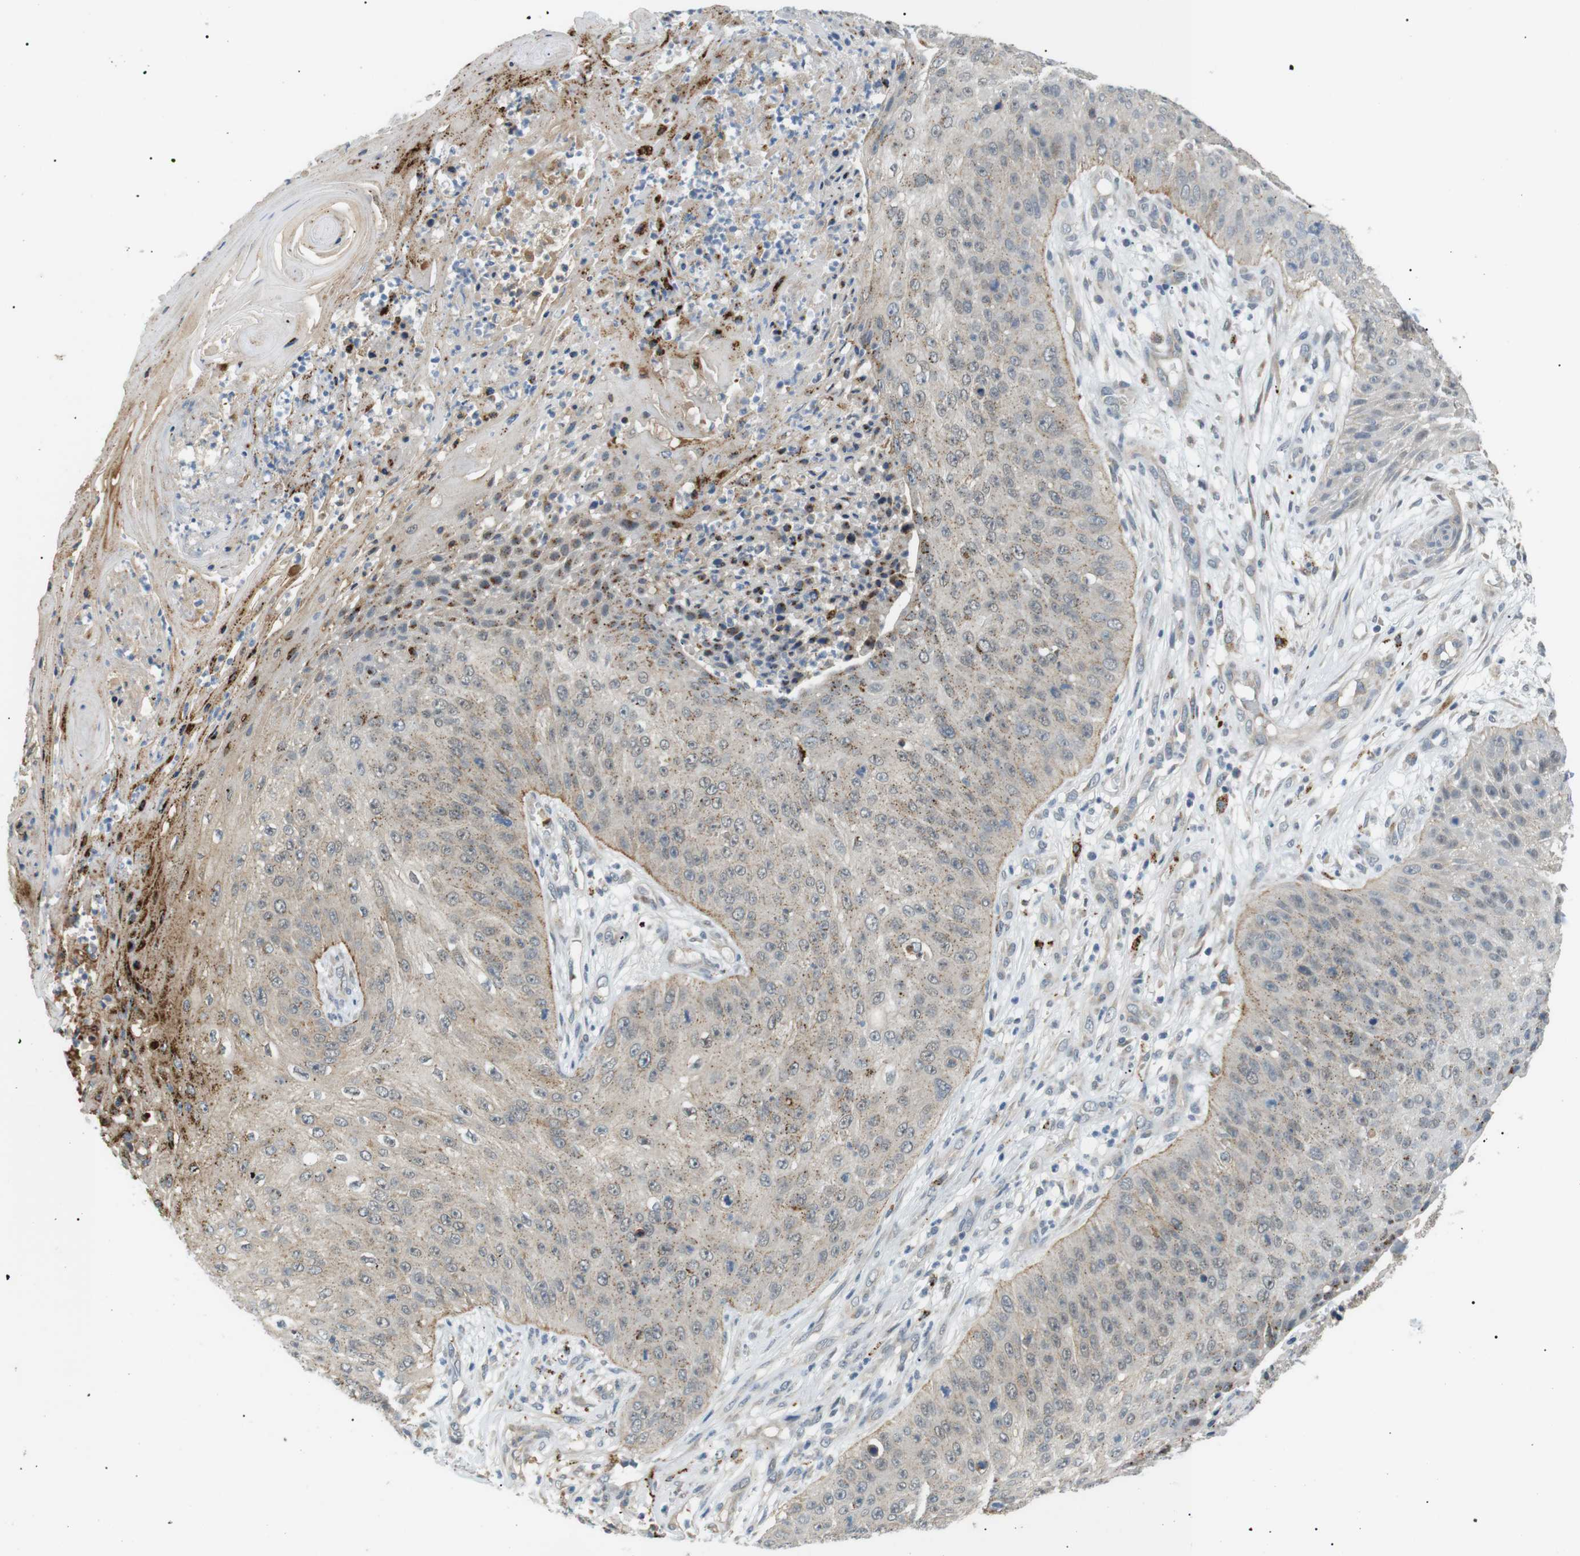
{"staining": {"intensity": "weak", "quantity": "25%-75%", "location": "cytoplasmic/membranous"}, "tissue": "skin cancer", "cell_type": "Tumor cells", "image_type": "cancer", "snomed": [{"axis": "morphology", "description": "Squamous cell carcinoma, NOS"}, {"axis": "topography", "description": "Skin"}], "caption": "A micrograph showing weak cytoplasmic/membranous staining in about 25%-75% of tumor cells in skin cancer (squamous cell carcinoma), as visualized by brown immunohistochemical staining.", "gene": "B4GALNT2", "patient": {"sex": "female", "age": 80}}